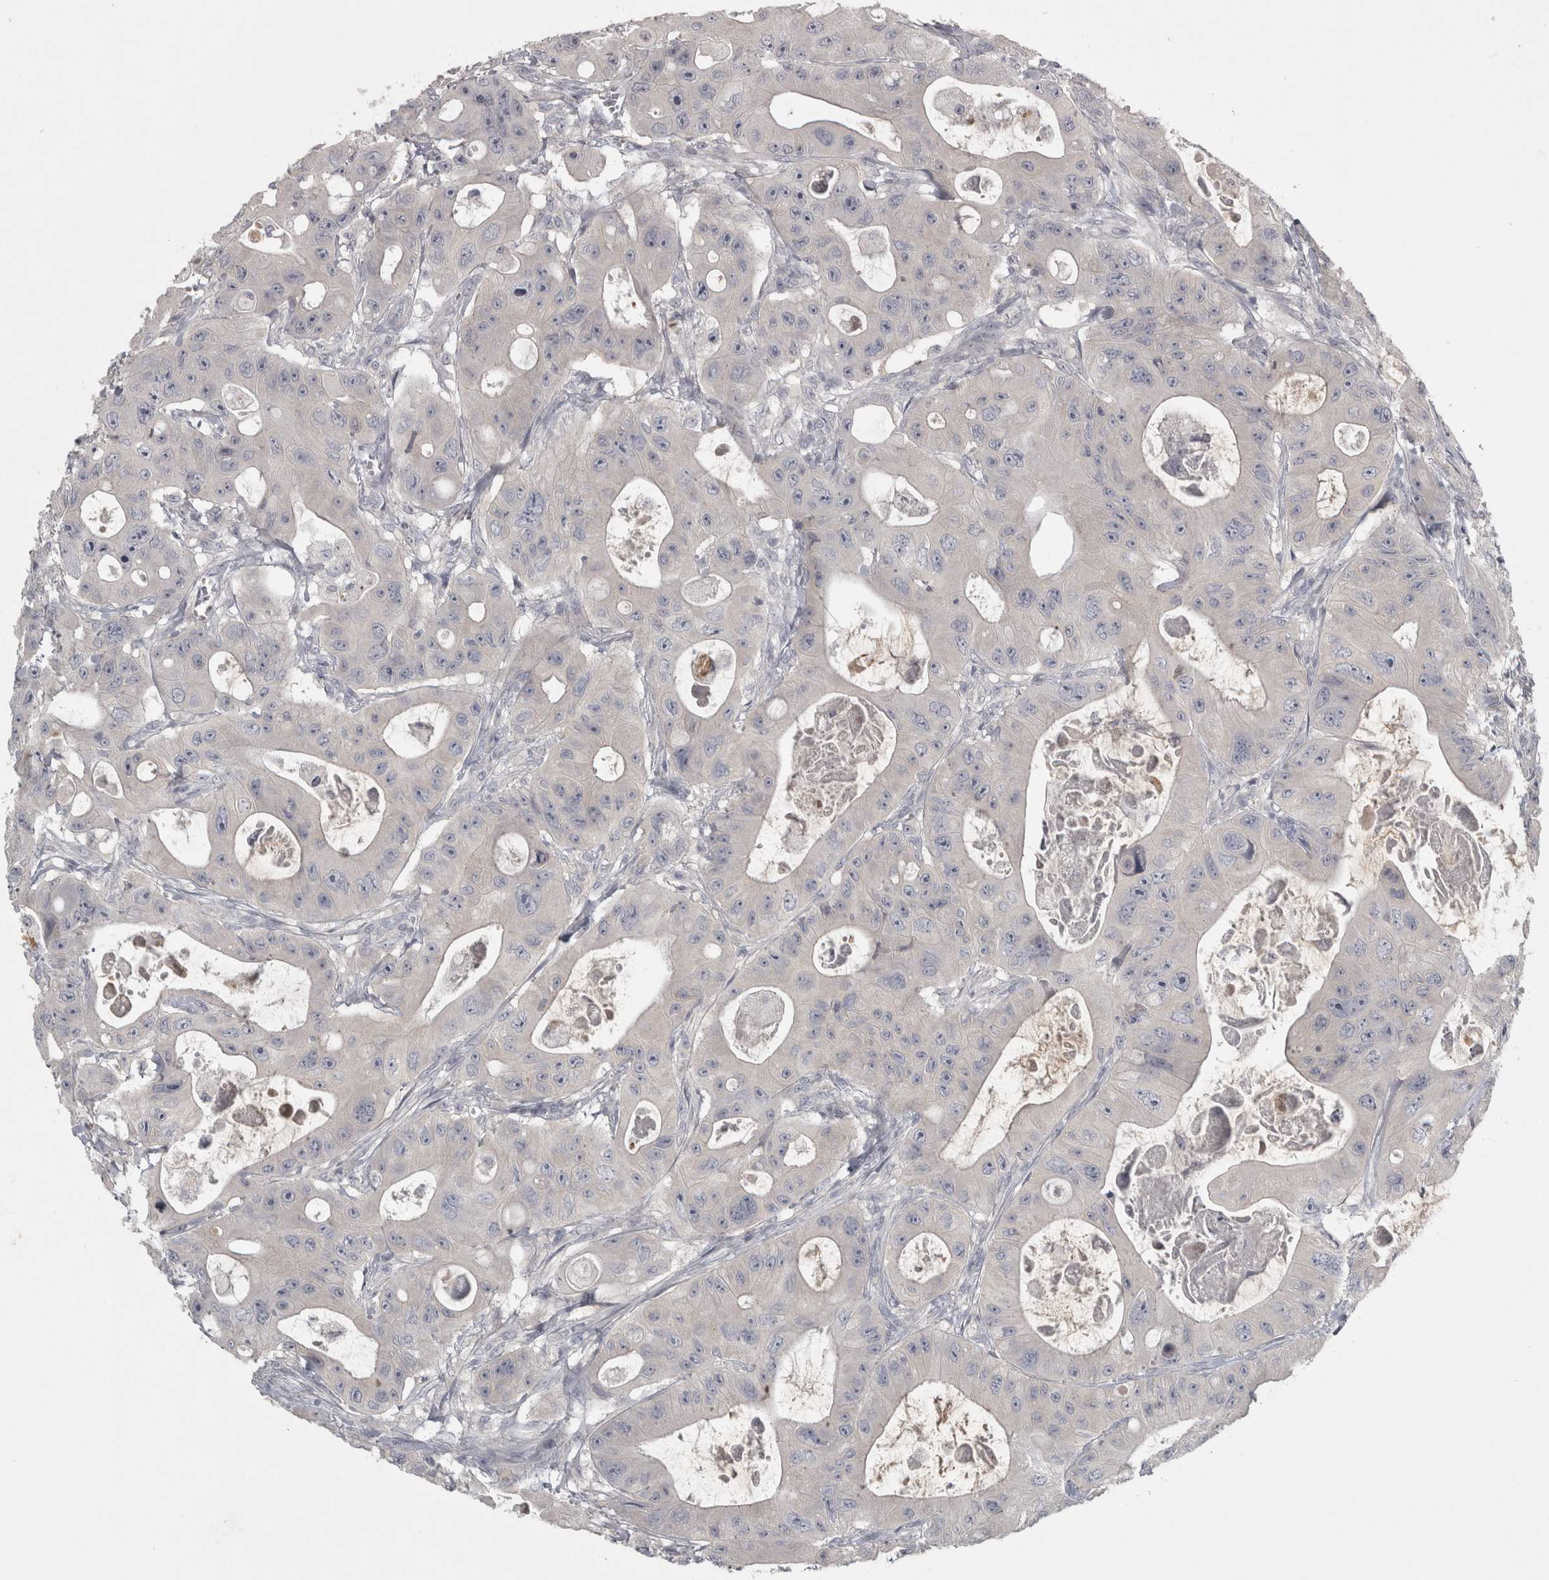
{"staining": {"intensity": "negative", "quantity": "none", "location": "none"}, "tissue": "colorectal cancer", "cell_type": "Tumor cells", "image_type": "cancer", "snomed": [{"axis": "morphology", "description": "Adenocarcinoma, NOS"}, {"axis": "topography", "description": "Colon"}], "caption": "This is a photomicrograph of IHC staining of colorectal adenocarcinoma, which shows no positivity in tumor cells.", "gene": "ENPP7", "patient": {"sex": "female", "age": 46}}